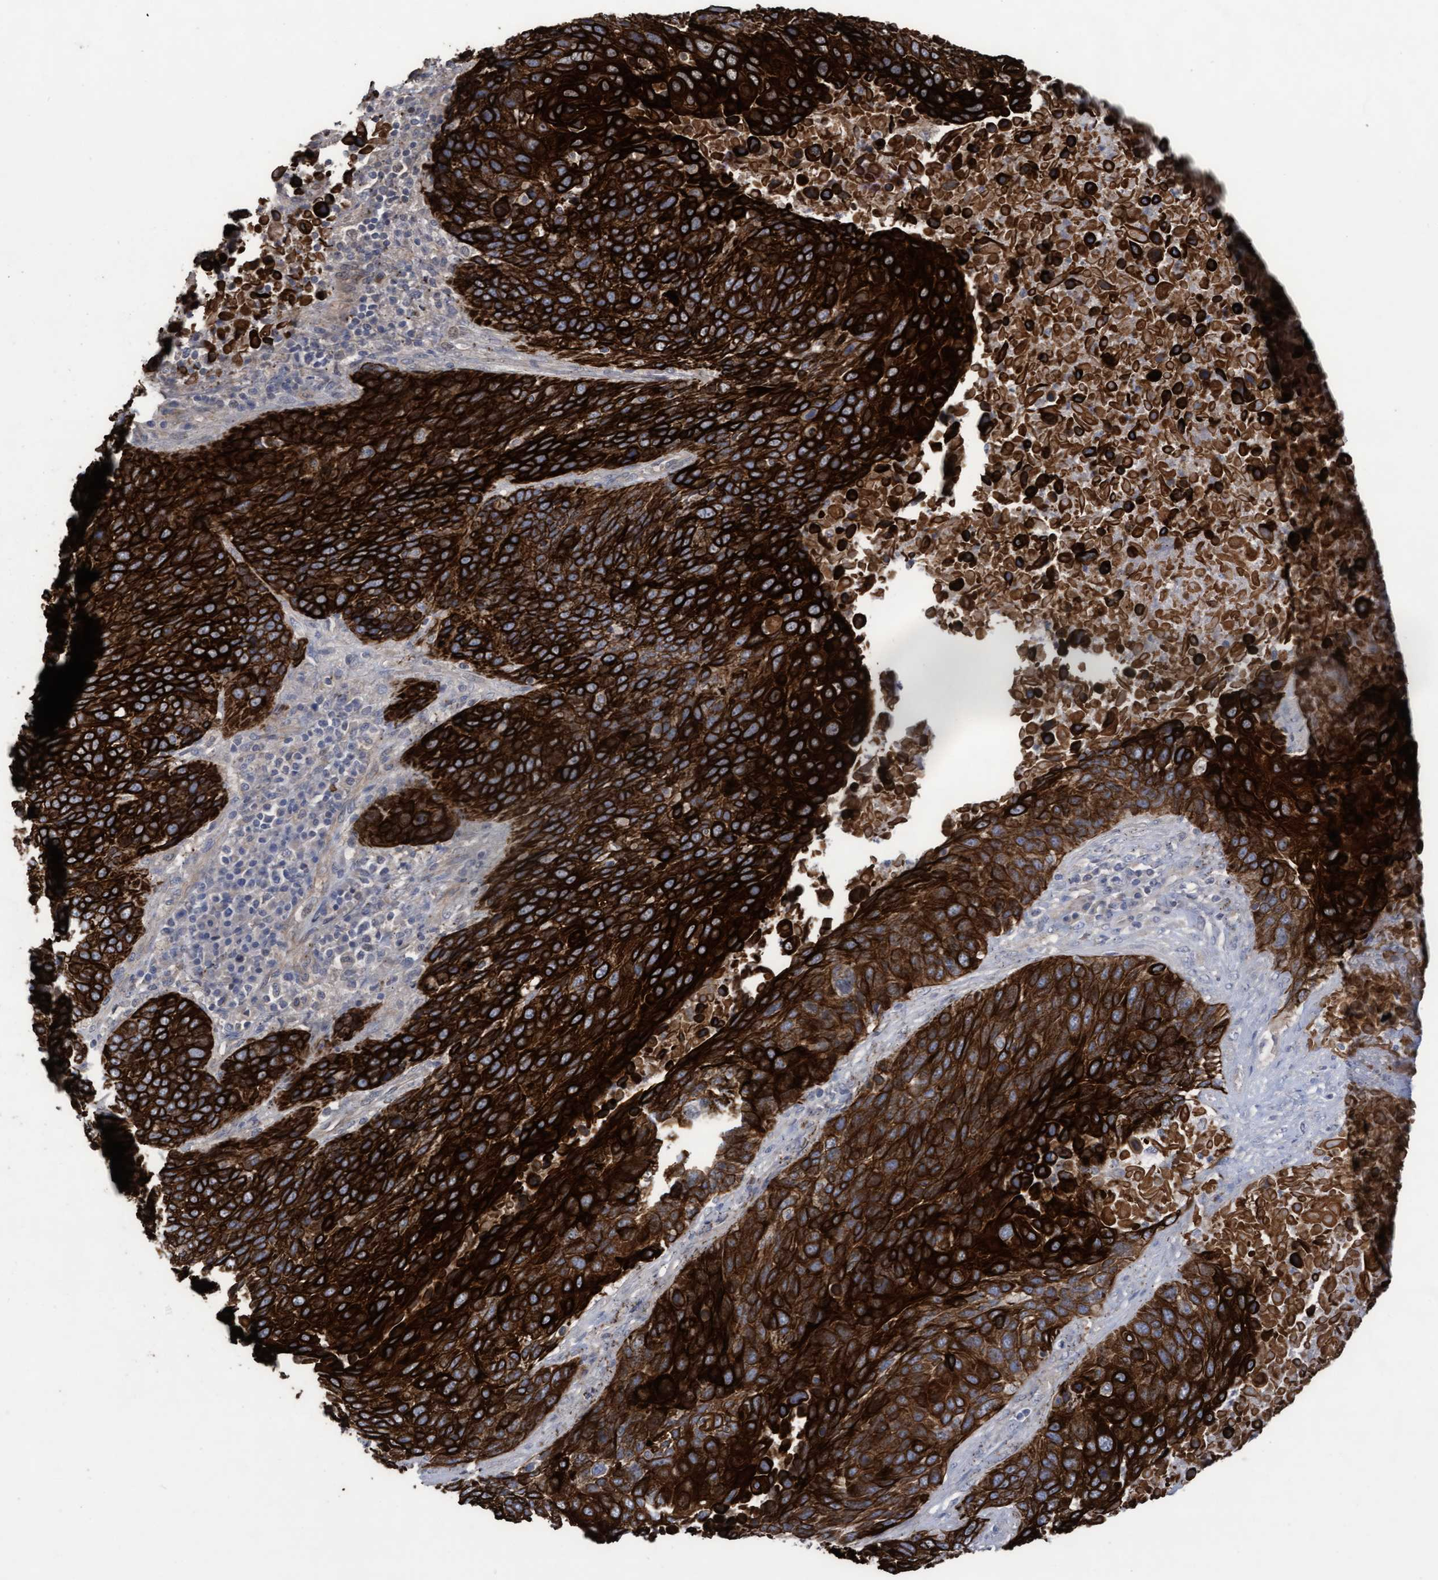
{"staining": {"intensity": "strong", "quantity": ">75%", "location": "cytoplasmic/membranous"}, "tissue": "lung cancer", "cell_type": "Tumor cells", "image_type": "cancer", "snomed": [{"axis": "morphology", "description": "Squamous cell carcinoma, NOS"}, {"axis": "topography", "description": "Lung"}], "caption": "Approximately >75% of tumor cells in human lung cancer (squamous cell carcinoma) show strong cytoplasmic/membranous protein positivity as visualized by brown immunohistochemical staining.", "gene": "KRT24", "patient": {"sex": "male", "age": 66}}